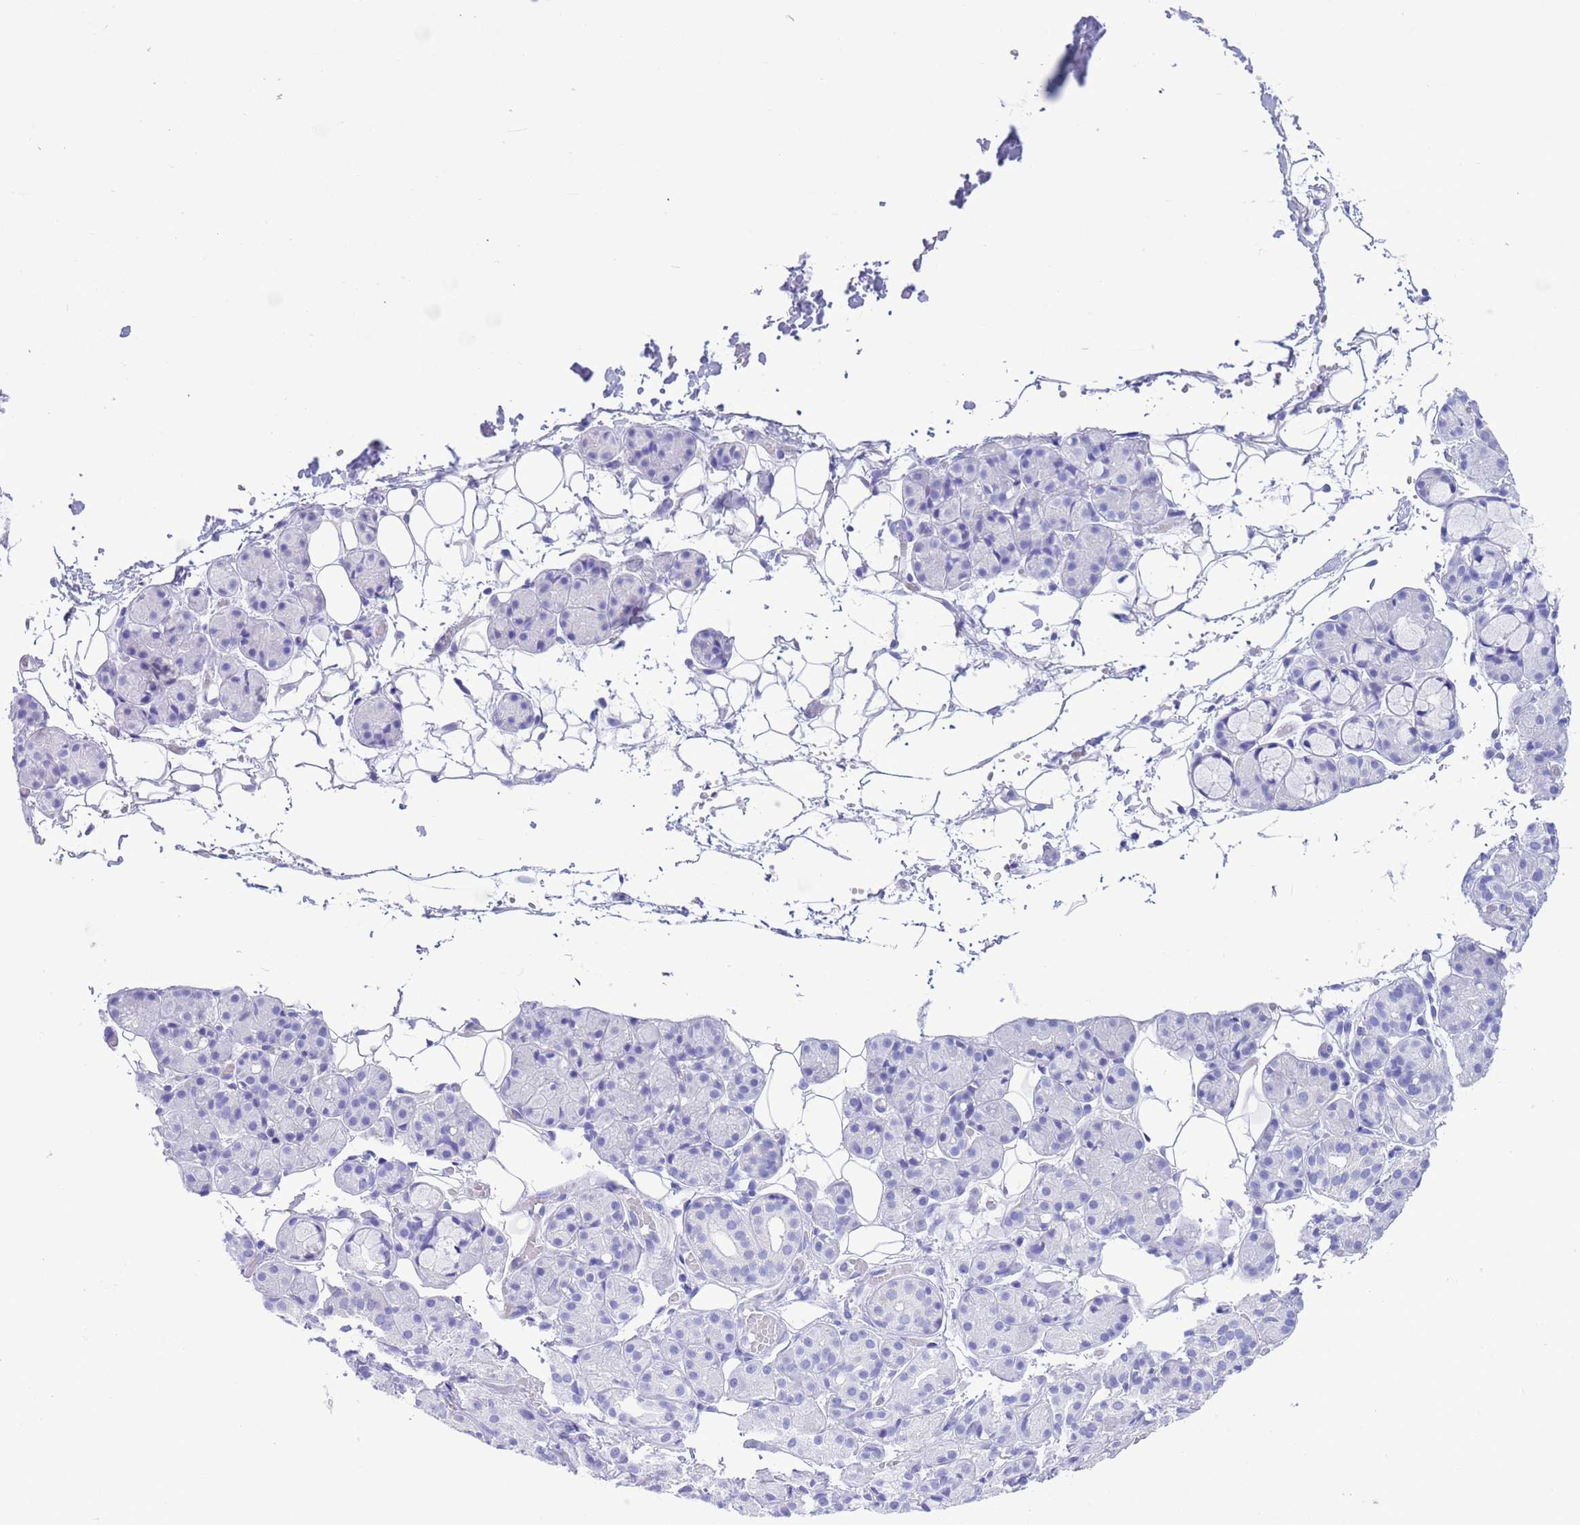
{"staining": {"intensity": "negative", "quantity": "none", "location": "none"}, "tissue": "salivary gland", "cell_type": "Glandular cells", "image_type": "normal", "snomed": [{"axis": "morphology", "description": "Normal tissue, NOS"}, {"axis": "topography", "description": "Salivary gland"}], "caption": "There is no significant staining in glandular cells of salivary gland. (DAB (3,3'-diaminobenzidine) immunohistochemistry with hematoxylin counter stain).", "gene": "GSTM1", "patient": {"sex": "male", "age": 63}}